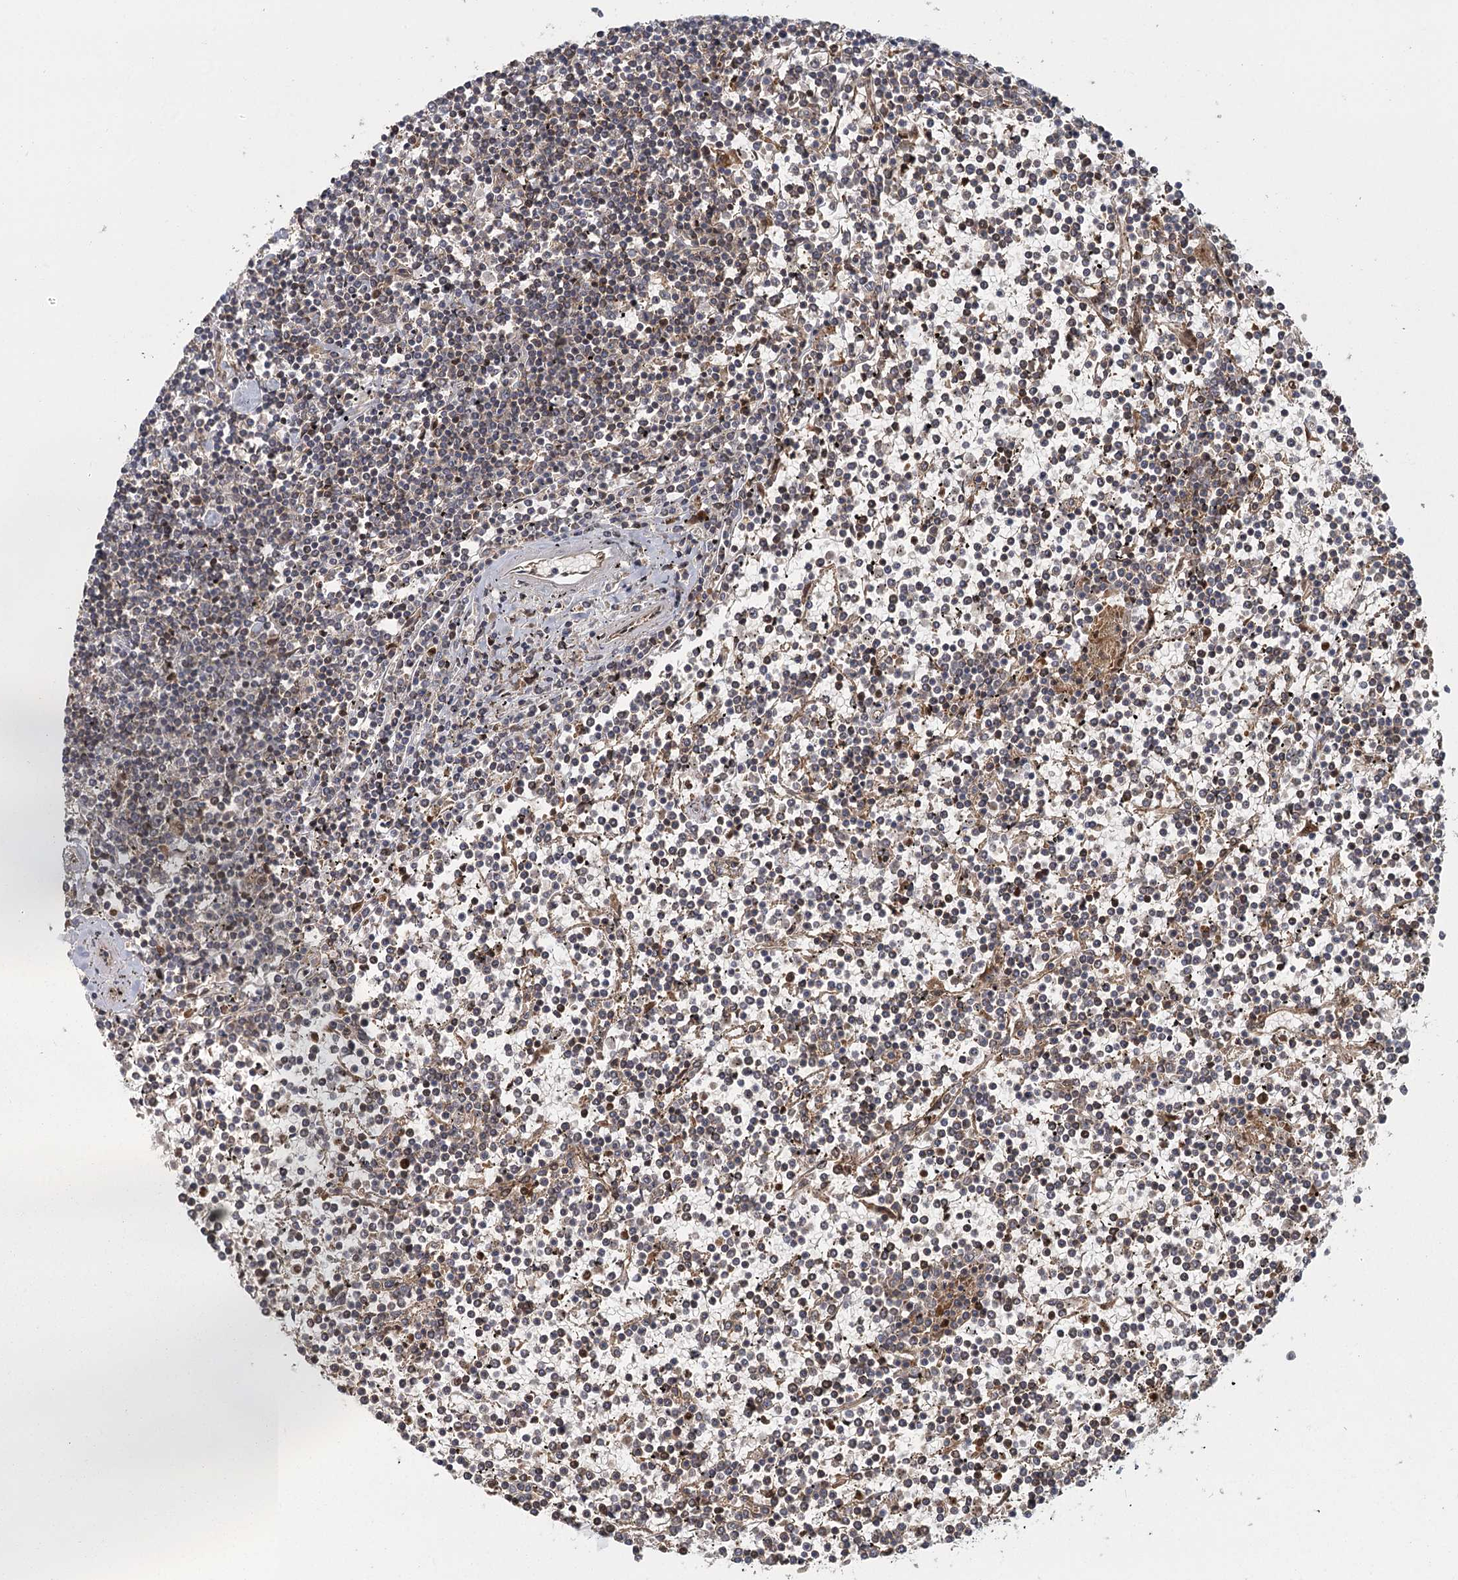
{"staining": {"intensity": "weak", "quantity": "<25%", "location": "cytoplasmic/membranous"}, "tissue": "lymphoma", "cell_type": "Tumor cells", "image_type": "cancer", "snomed": [{"axis": "morphology", "description": "Malignant lymphoma, non-Hodgkin's type, Low grade"}, {"axis": "topography", "description": "Spleen"}], "caption": "Immunohistochemistry (IHC) photomicrograph of human malignant lymphoma, non-Hodgkin's type (low-grade) stained for a protein (brown), which shows no positivity in tumor cells.", "gene": "RAPGEF6", "patient": {"sex": "female", "age": 19}}